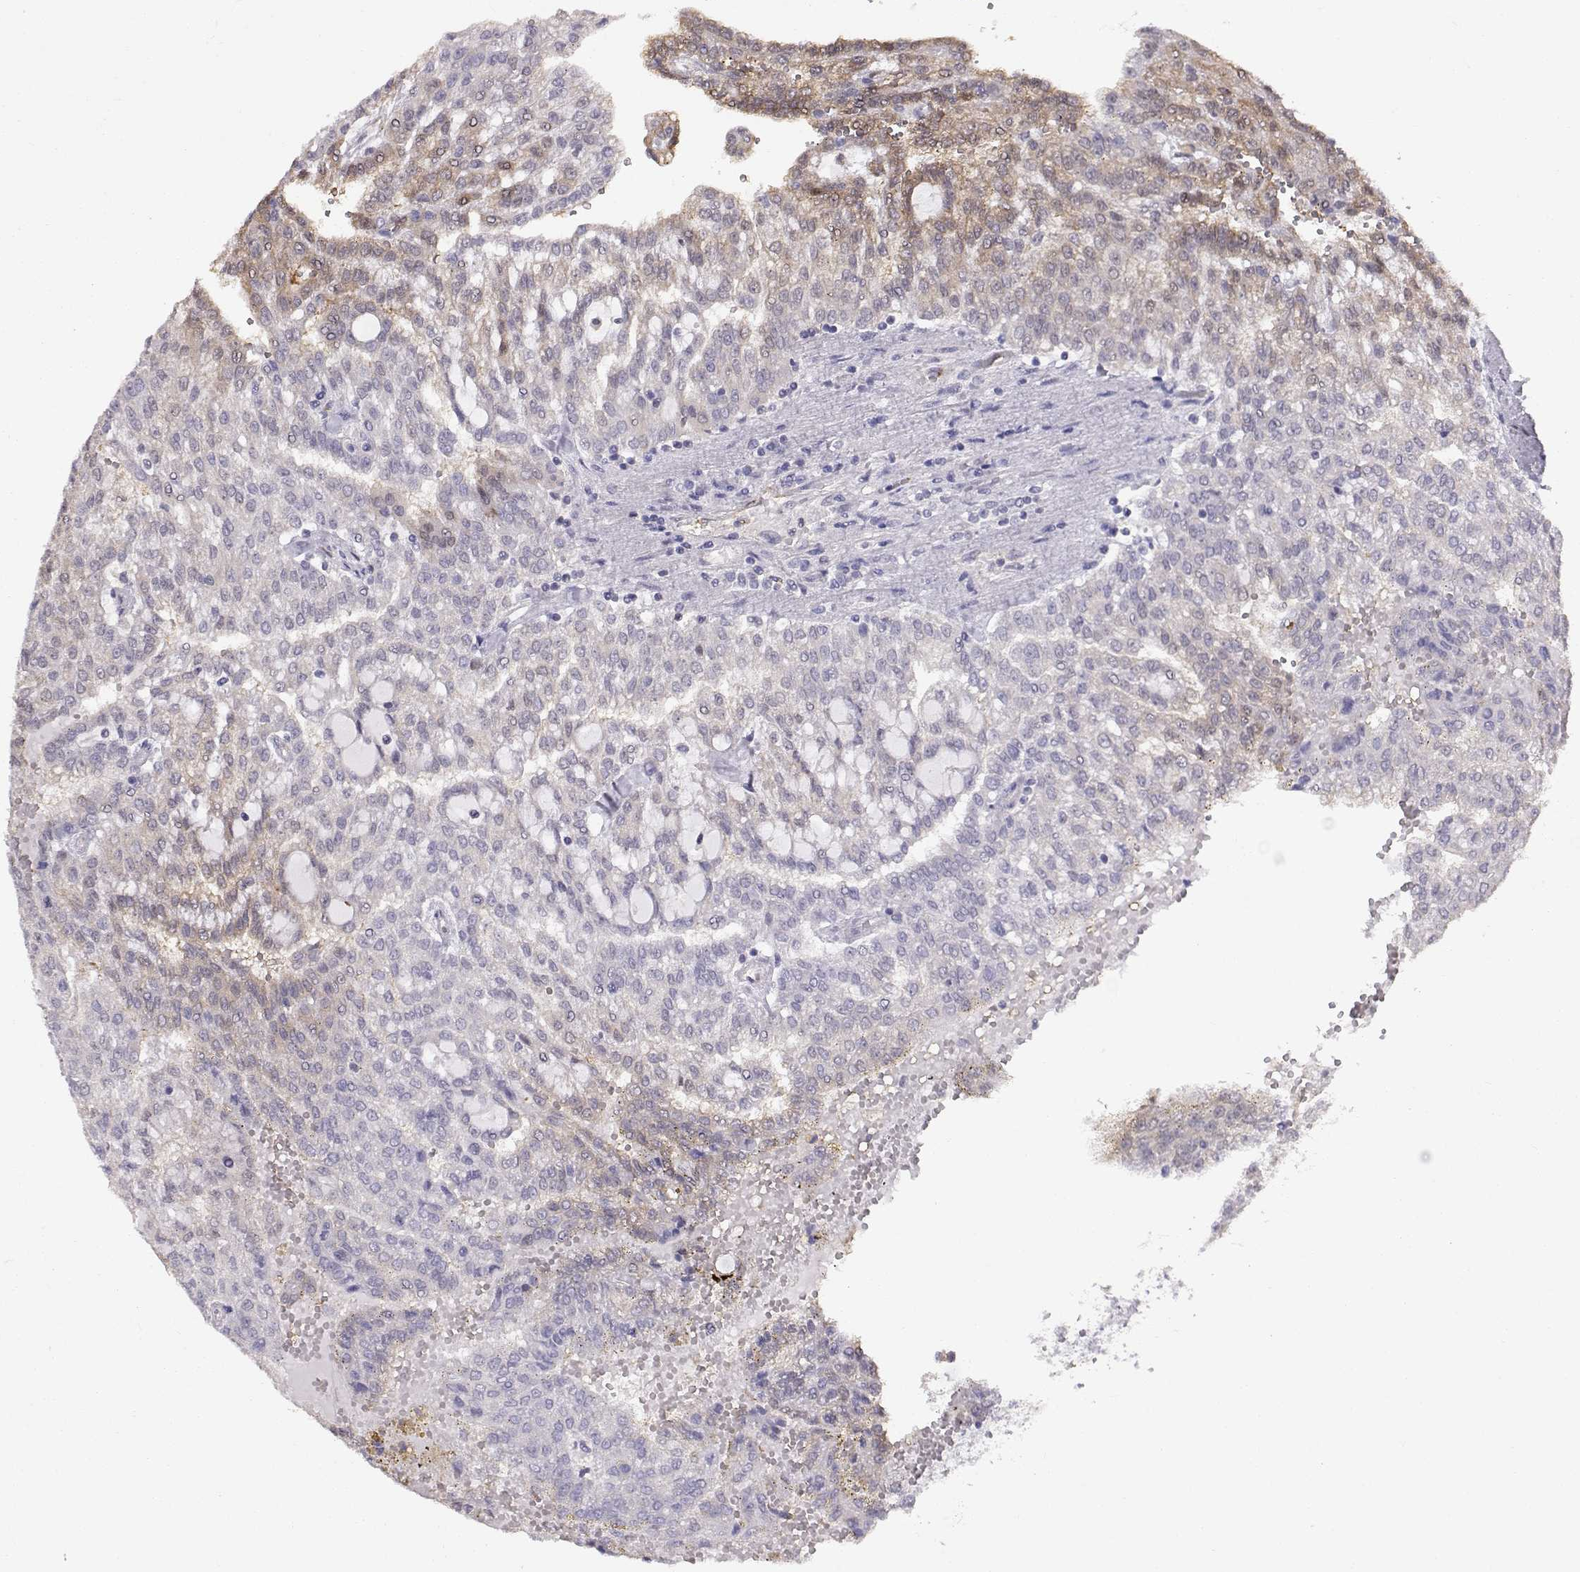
{"staining": {"intensity": "weak", "quantity": "<25%", "location": "cytoplasmic/membranous"}, "tissue": "renal cancer", "cell_type": "Tumor cells", "image_type": "cancer", "snomed": [{"axis": "morphology", "description": "Adenocarcinoma, NOS"}, {"axis": "topography", "description": "Kidney"}], "caption": "This is an immunohistochemistry histopathology image of human adenocarcinoma (renal). There is no staining in tumor cells.", "gene": "NCAM2", "patient": {"sex": "male", "age": 63}}